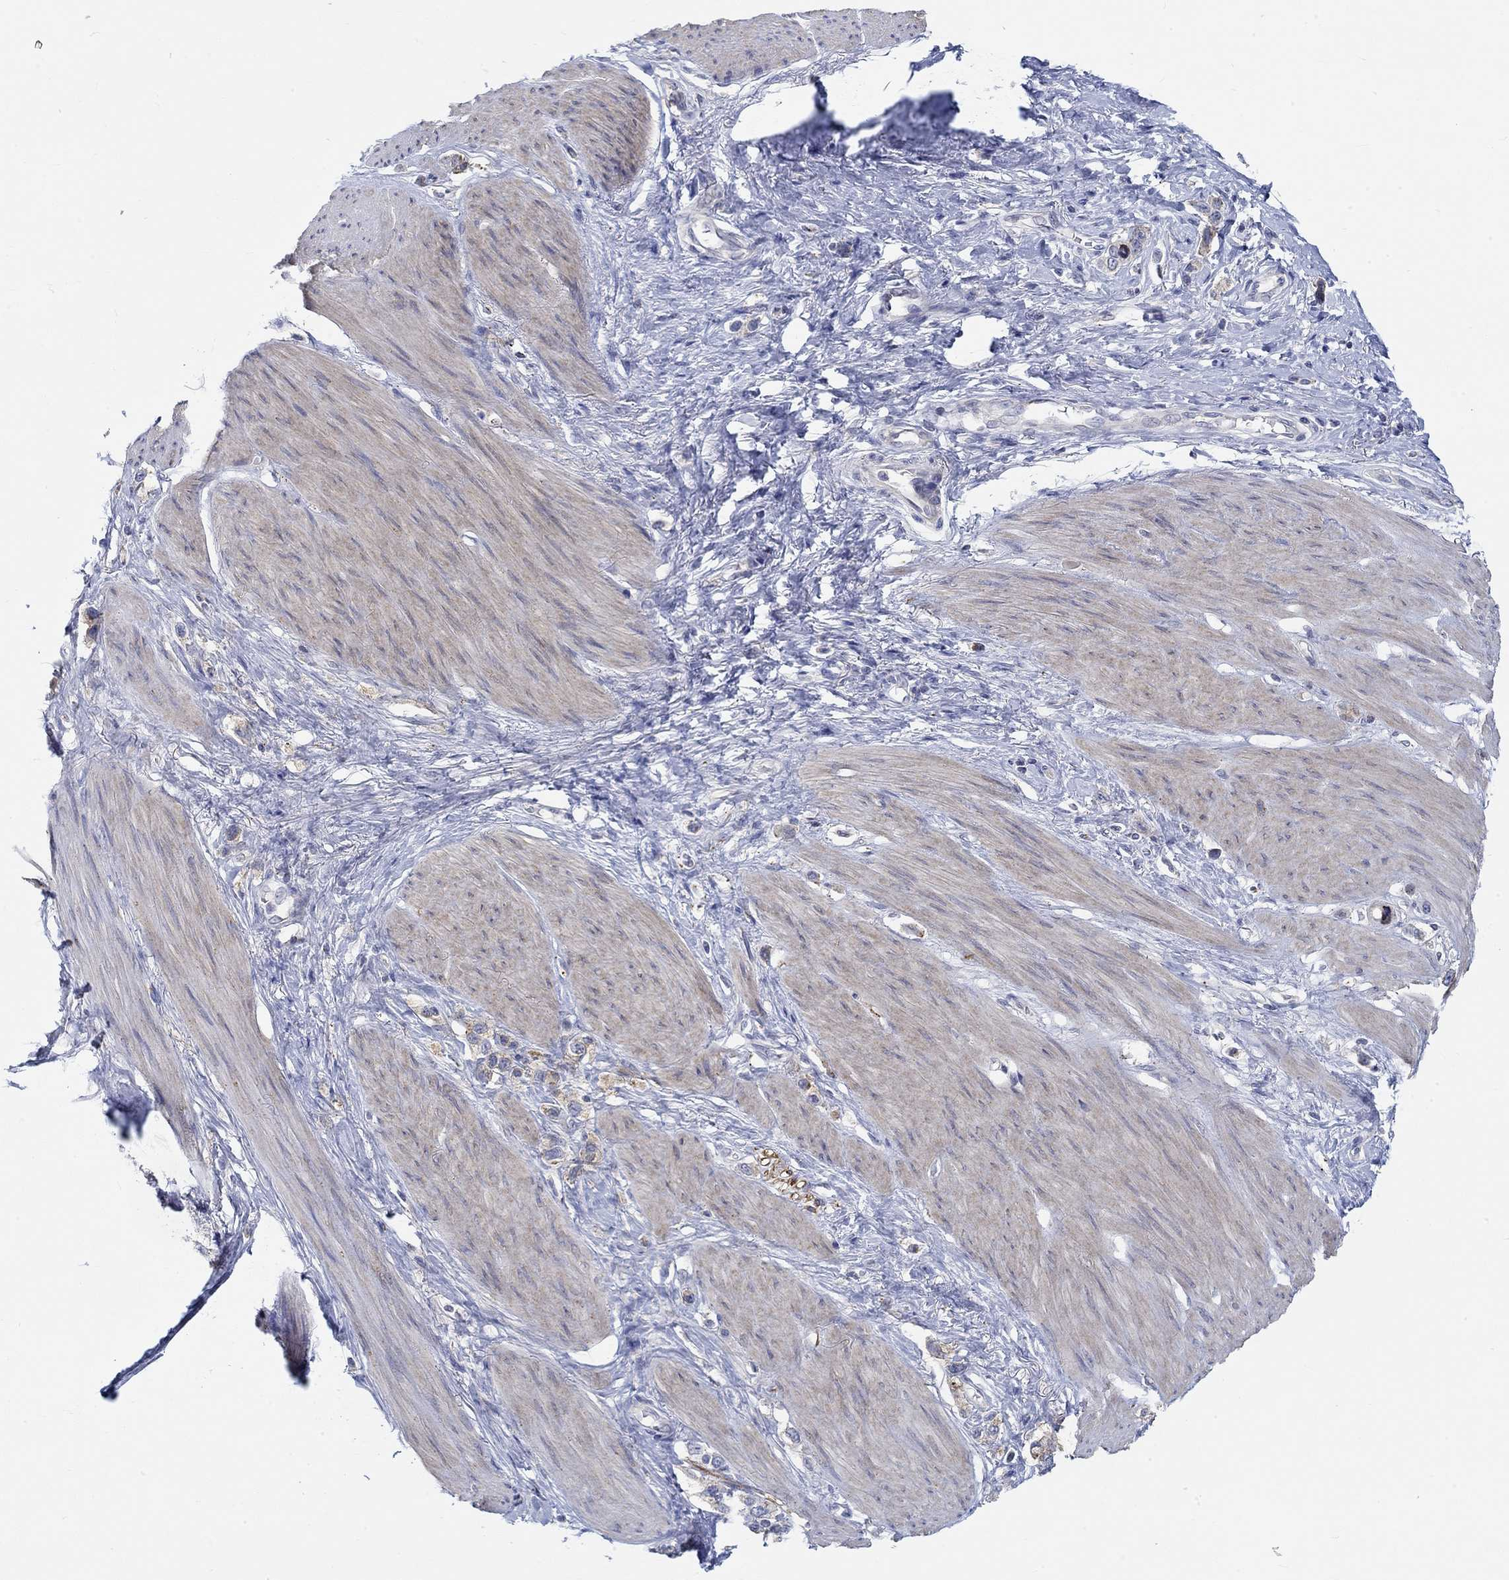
{"staining": {"intensity": "weak", "quantity": "25%-75%", "location": "cytoplasmic/membranous"}, "tissue": "stomach cancer", "cell_type": "Tumor cells", "image_type": "cancer", "snomed": [{"axis": "morphology", "description": "Normal tissue, NOS"}, {"axis": "morphology", "description": "Adenocarcinoma, NOS"}, {"axis": "morphology", "description": "Adenocarcinoma, High grade"}, {"axis": "topography", "description": "Stomach, upper"}, {"axis": "topography", "description": "Stomach"}], "caption": "Tumor cells reveal weak cytoplasmic/membranous expression in about 25%-75% of cells in high-grade adenocarcinoma (stomach). (DAB = brown stain, brightfield microscopy at high magnification).", "gene": "NAV3", "patient": {"sex": "female", "age": 65}}